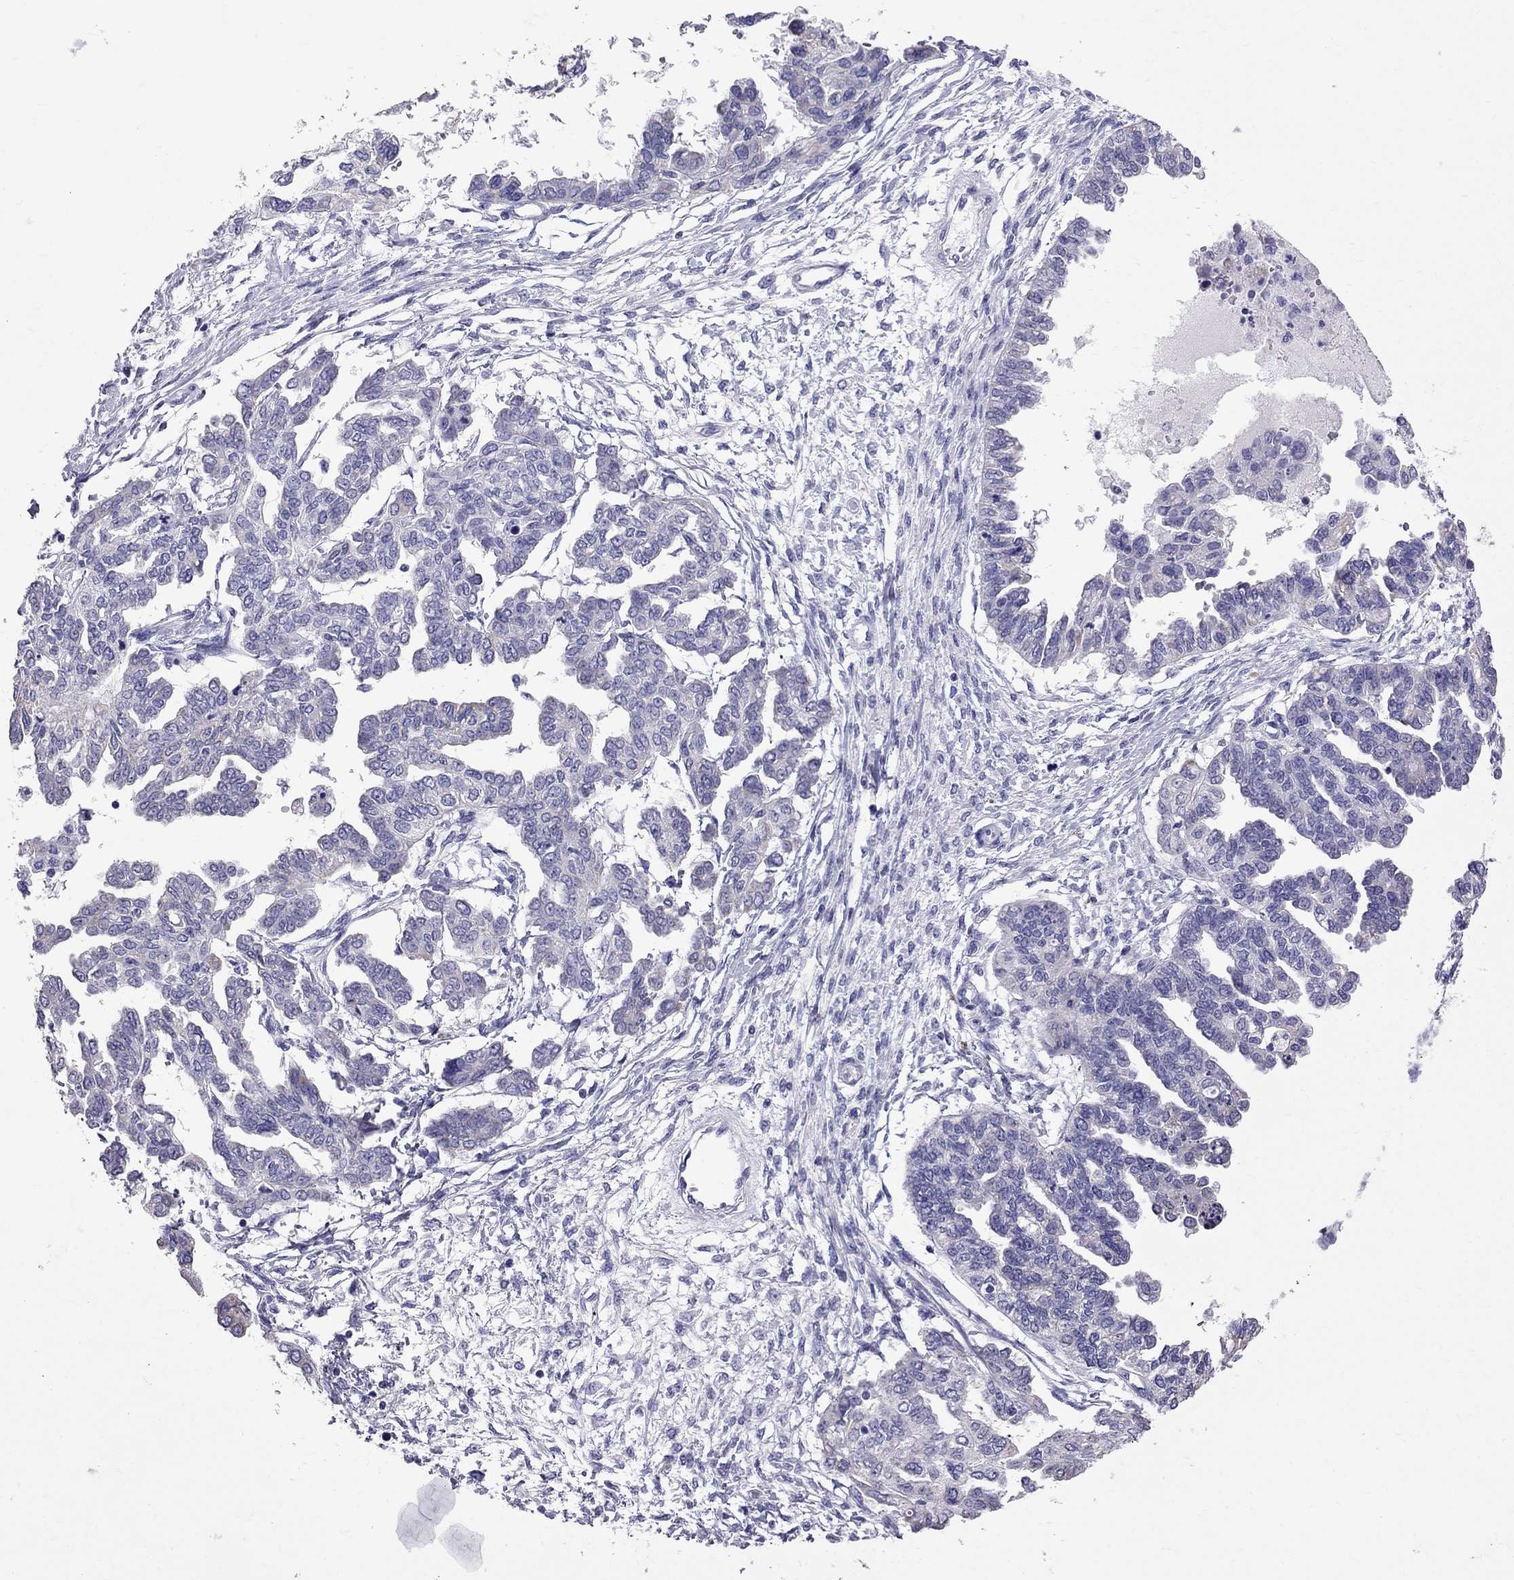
{"staining": {"intensity": "negative", "quantity": "none", "location": "none"}, "tissue": "ovarian cancer", "cell_type": "Tumor cells", "image_type": "cancer", "snomed": [{"axis": "morphology", "description": "Cystadenocarcinoma, serous, NOS"}, {"axis": "topography", "description": "Ovary"}], "caption": "An IHC micrograph of ovarian cancer (serous cystadenocarcinoma) is shown. There is no staining in tumor cells of ovarian cancer (serous cystadenocarcinoma).", "gene": "TTLL13", "patient": {"sex": "female", "age": 53}}